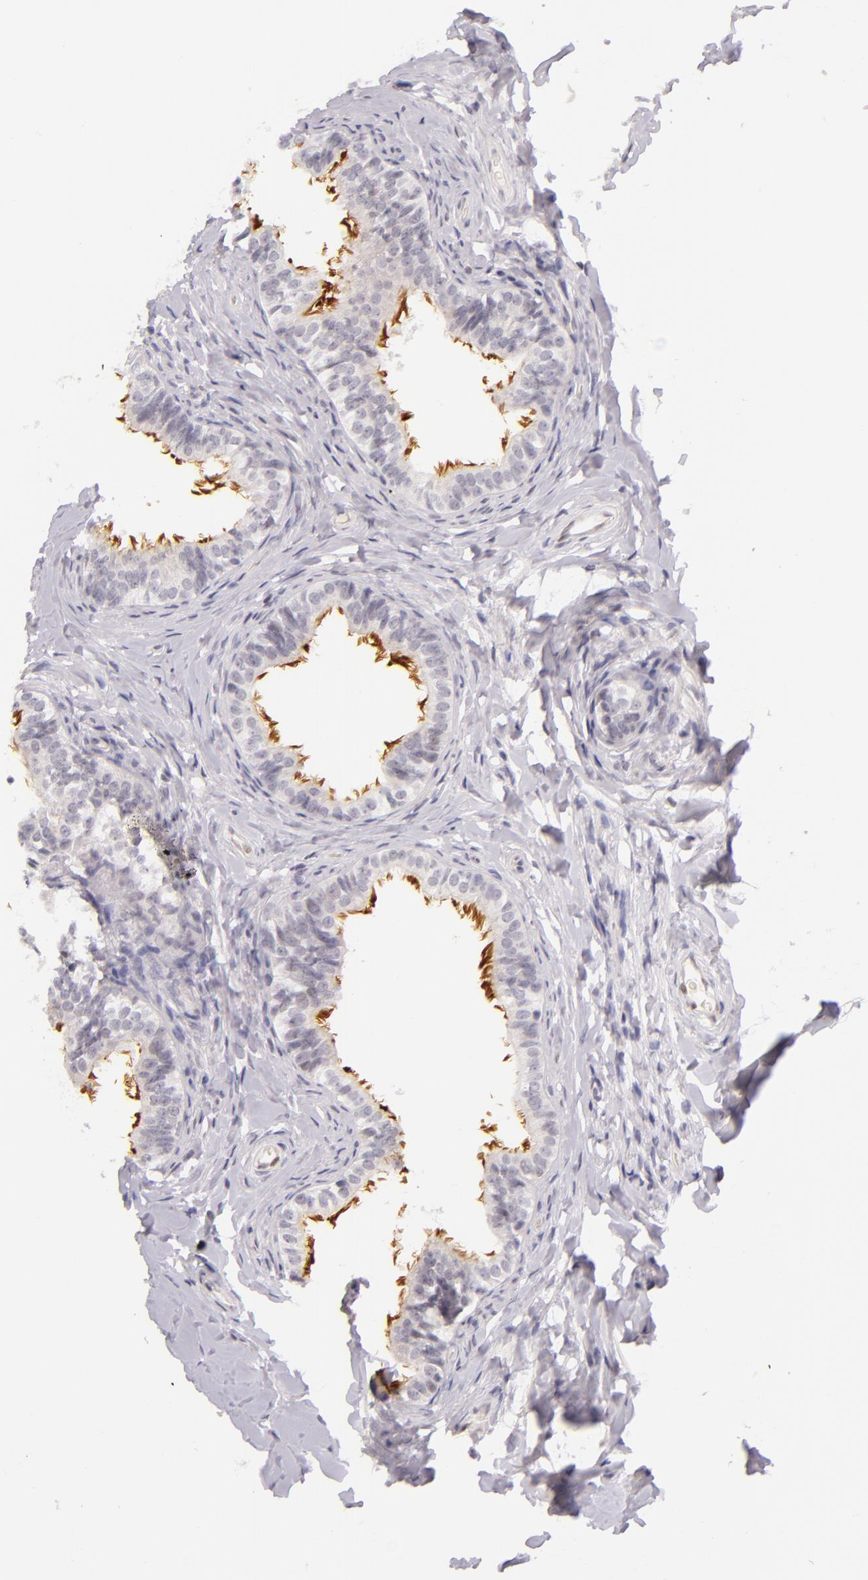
{"staining": {"intensity": "strong", "quantity": "25%-75%", "location": "cytoplasmic/membranous"}, "tissue": "epididymis", "cell_type": "Glandular cells", "image_type": "normal", "snomed": [{"axis": "morphology", "description": "Normal tissue, NOS"}, {"axis": "topography", "description": "Epididymis"}], "caption": "This image reveals unremarkable epididymis stained with immunohistochemistry (IHC) to label a protein in brown. The cytoplasmic/membranous of glandular cells show strong positivity for the protein. Nuclei are counter-stained blue.", "gene": "BCL3", "patient": {"sex": "male", "age": 26}}